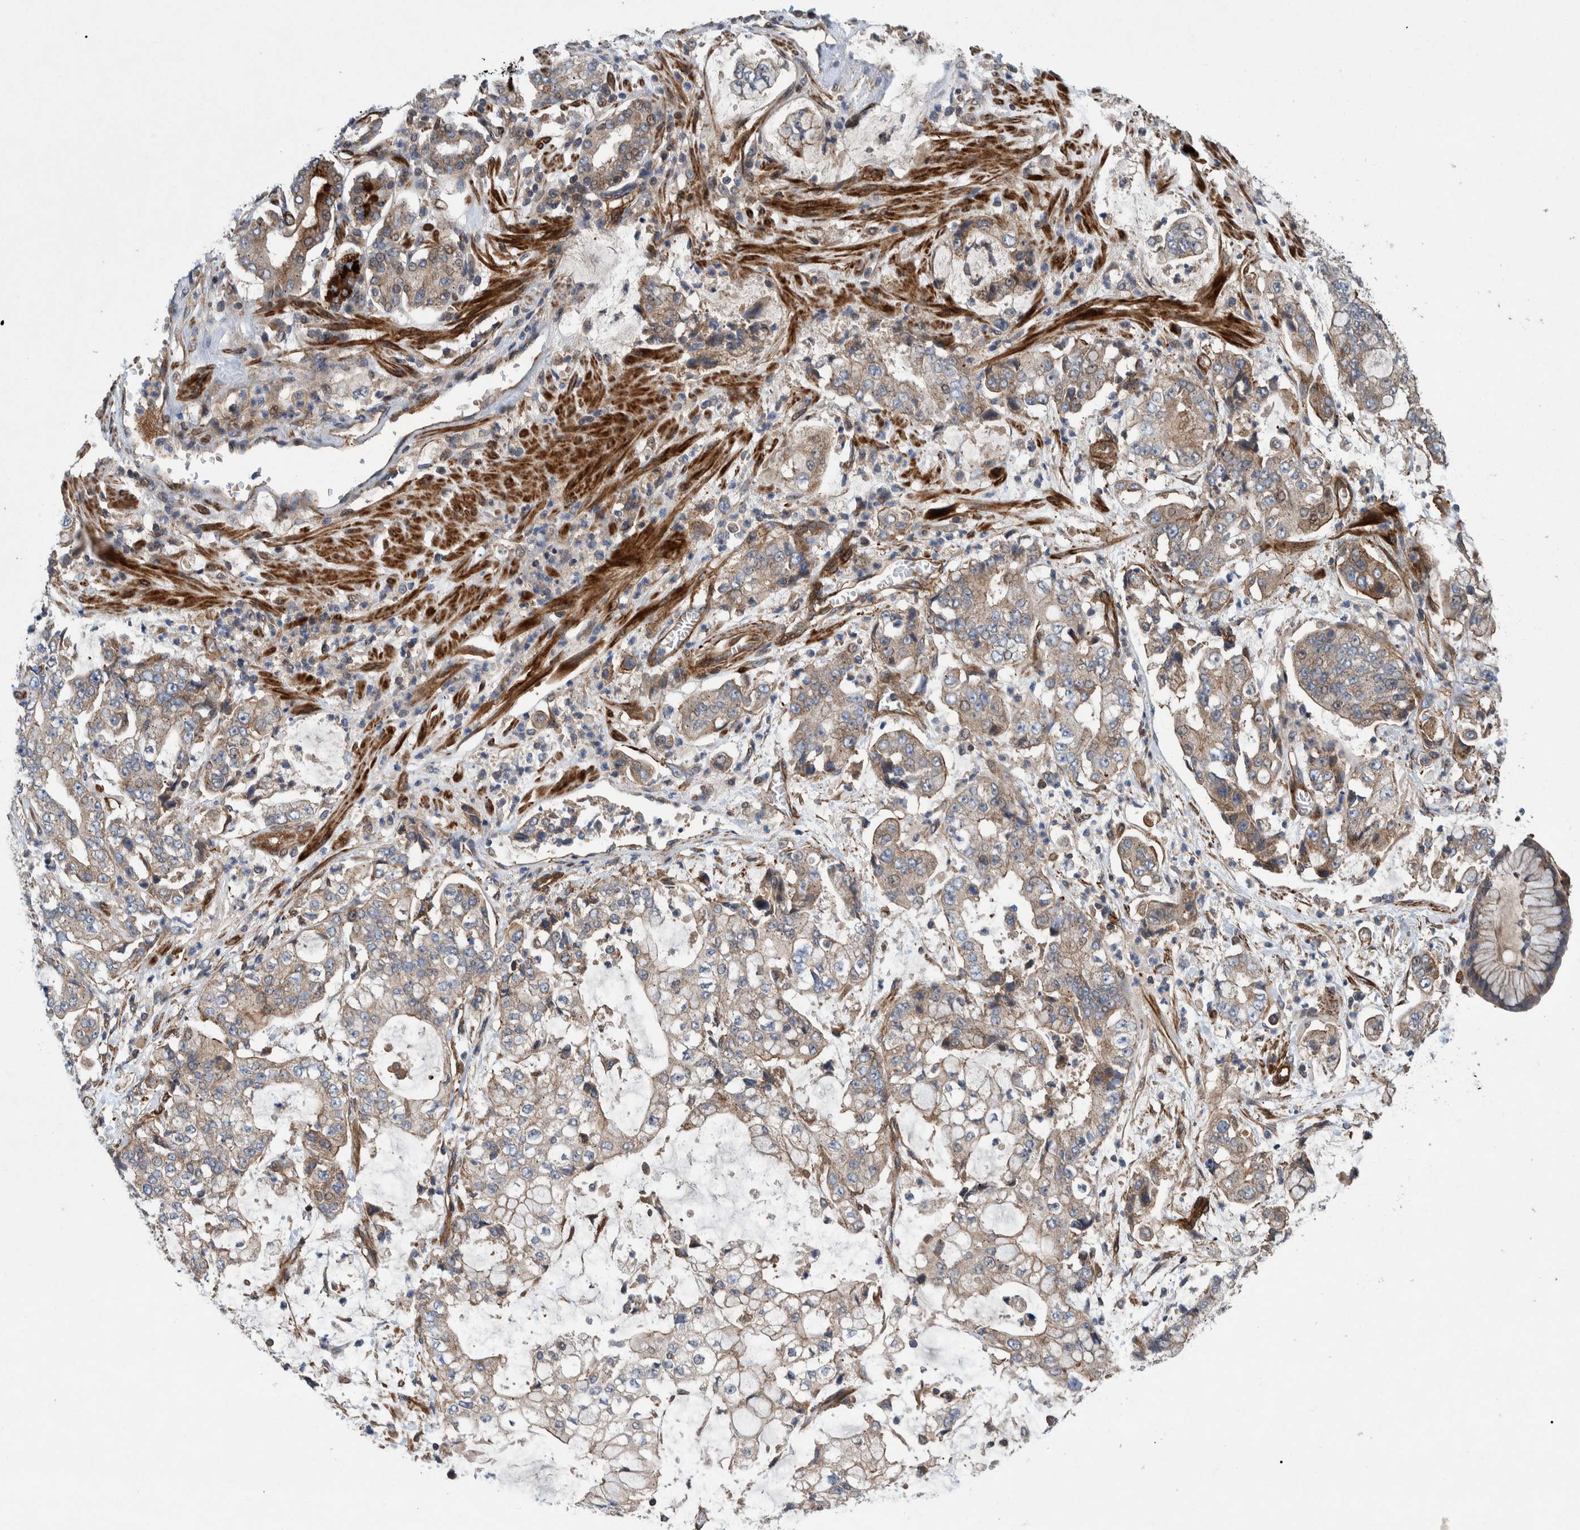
{"staining": {"intensity": "weak", "quantity": ">75%", "location": "cytoplasmic/membranous"}, "tissue": "stomach cancer", "cell_type": "Tumor cells", "image_type": "cancer", "snomed": [{"axis": "morphology", "description": "Adenocarcinoma, NOS"}, {"axis": "topography", "description": "Stomach"}], "caption": "This is an image of IHC staining of stomach adenocarcinoma, which shows weak positivity in the cytoplasmic/membranous of tumor cells.", "gene": "GRPEL2", "patient": {"sex": "male", "age": 76}}